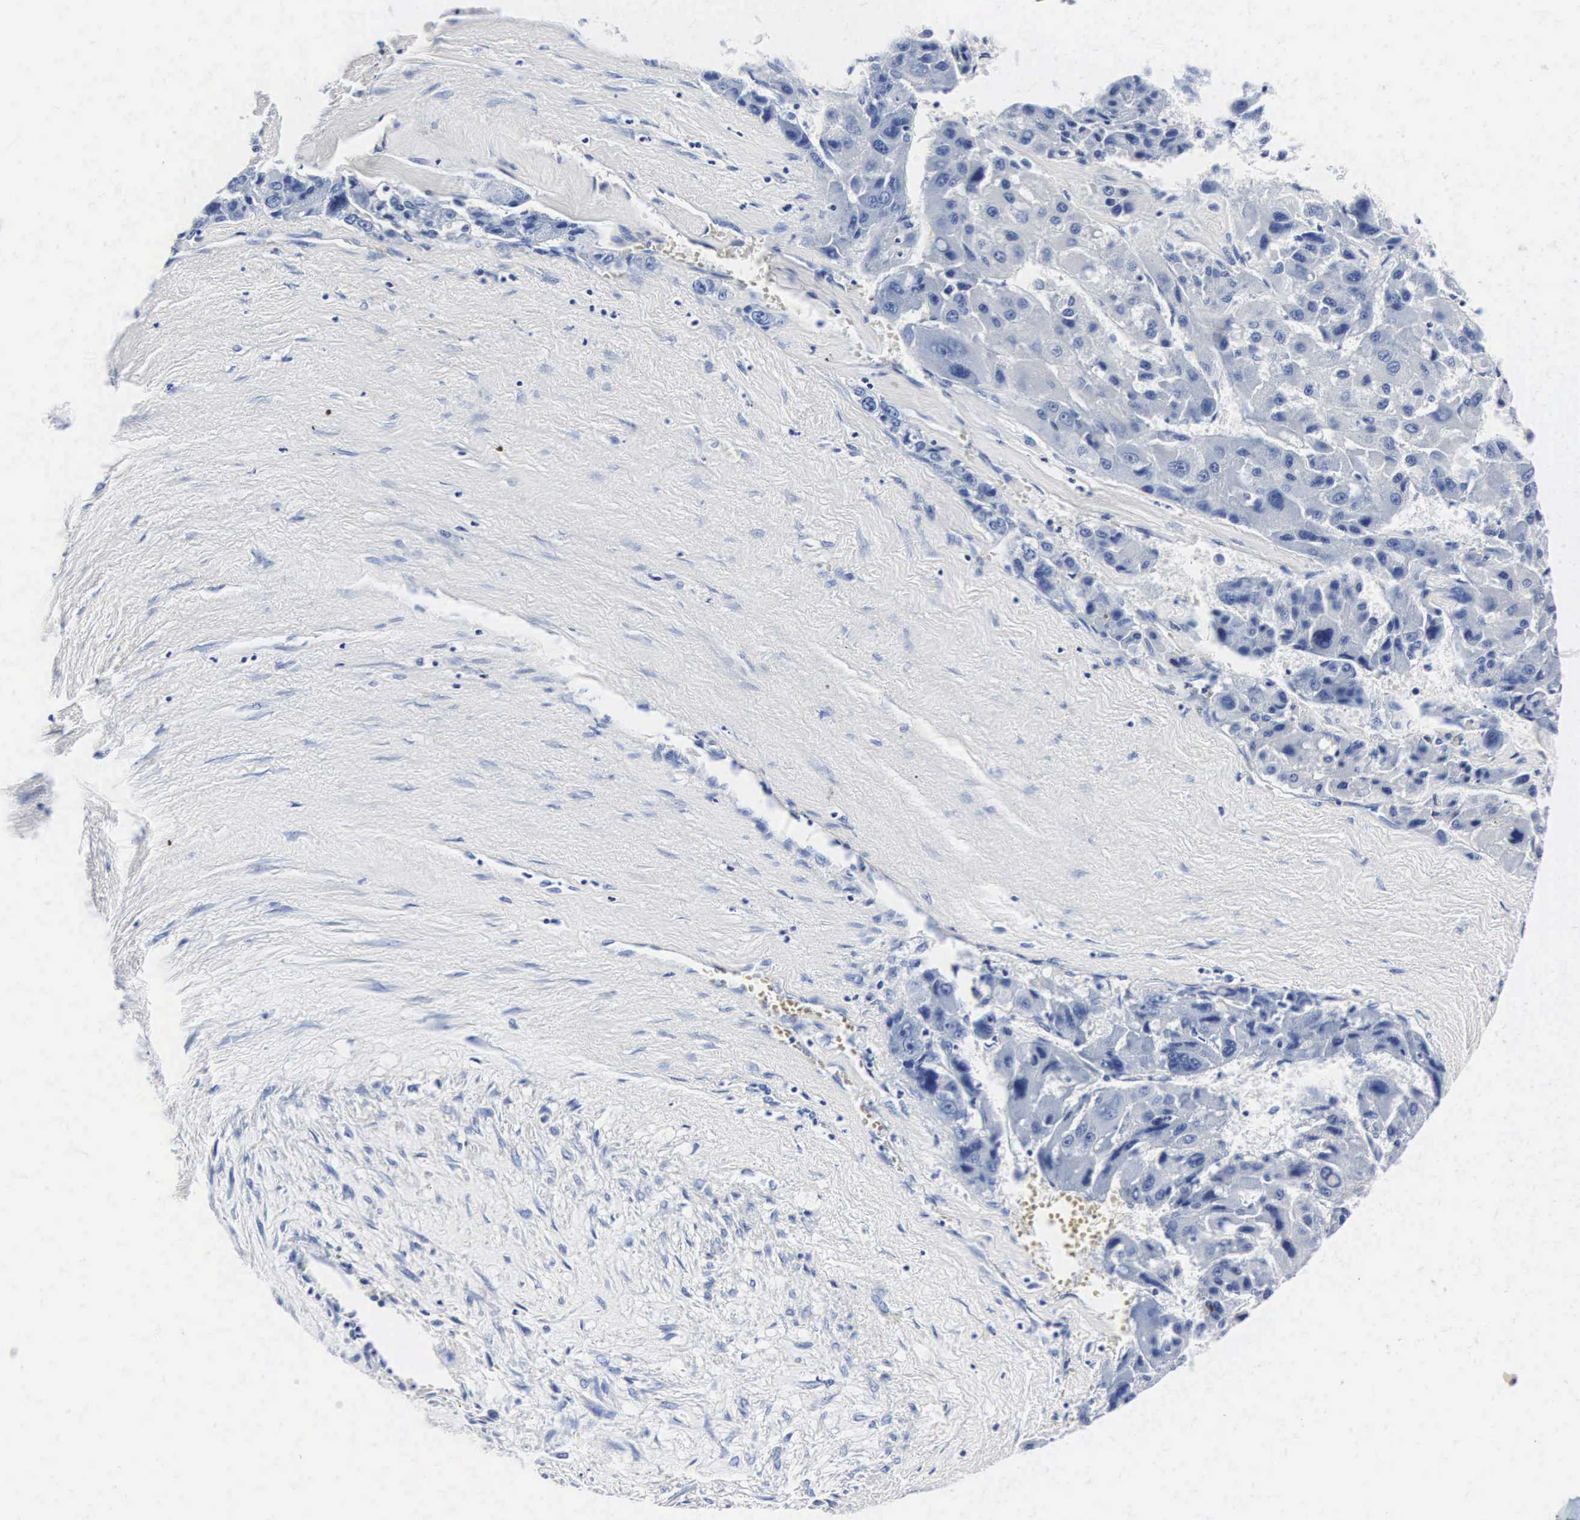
{"staining": {"intensity": "negative", "quantity": "none", "location": "none"}, "tissue": "liver cancer", "cell_type": "Tumor cells", "image_type": "cancer", "snomed": [{"axis": "morphology", "description": "Carcinoma, Hepatocellular, NOS"}, {"axis": "topography", "description": "Liver"}], "caption": "Human liver cancer stained for a protein using immunohistochemistry shows no expression in tumor cells.", "gene": "ENO2", "patient": {"sex": "male", "age": 64}}